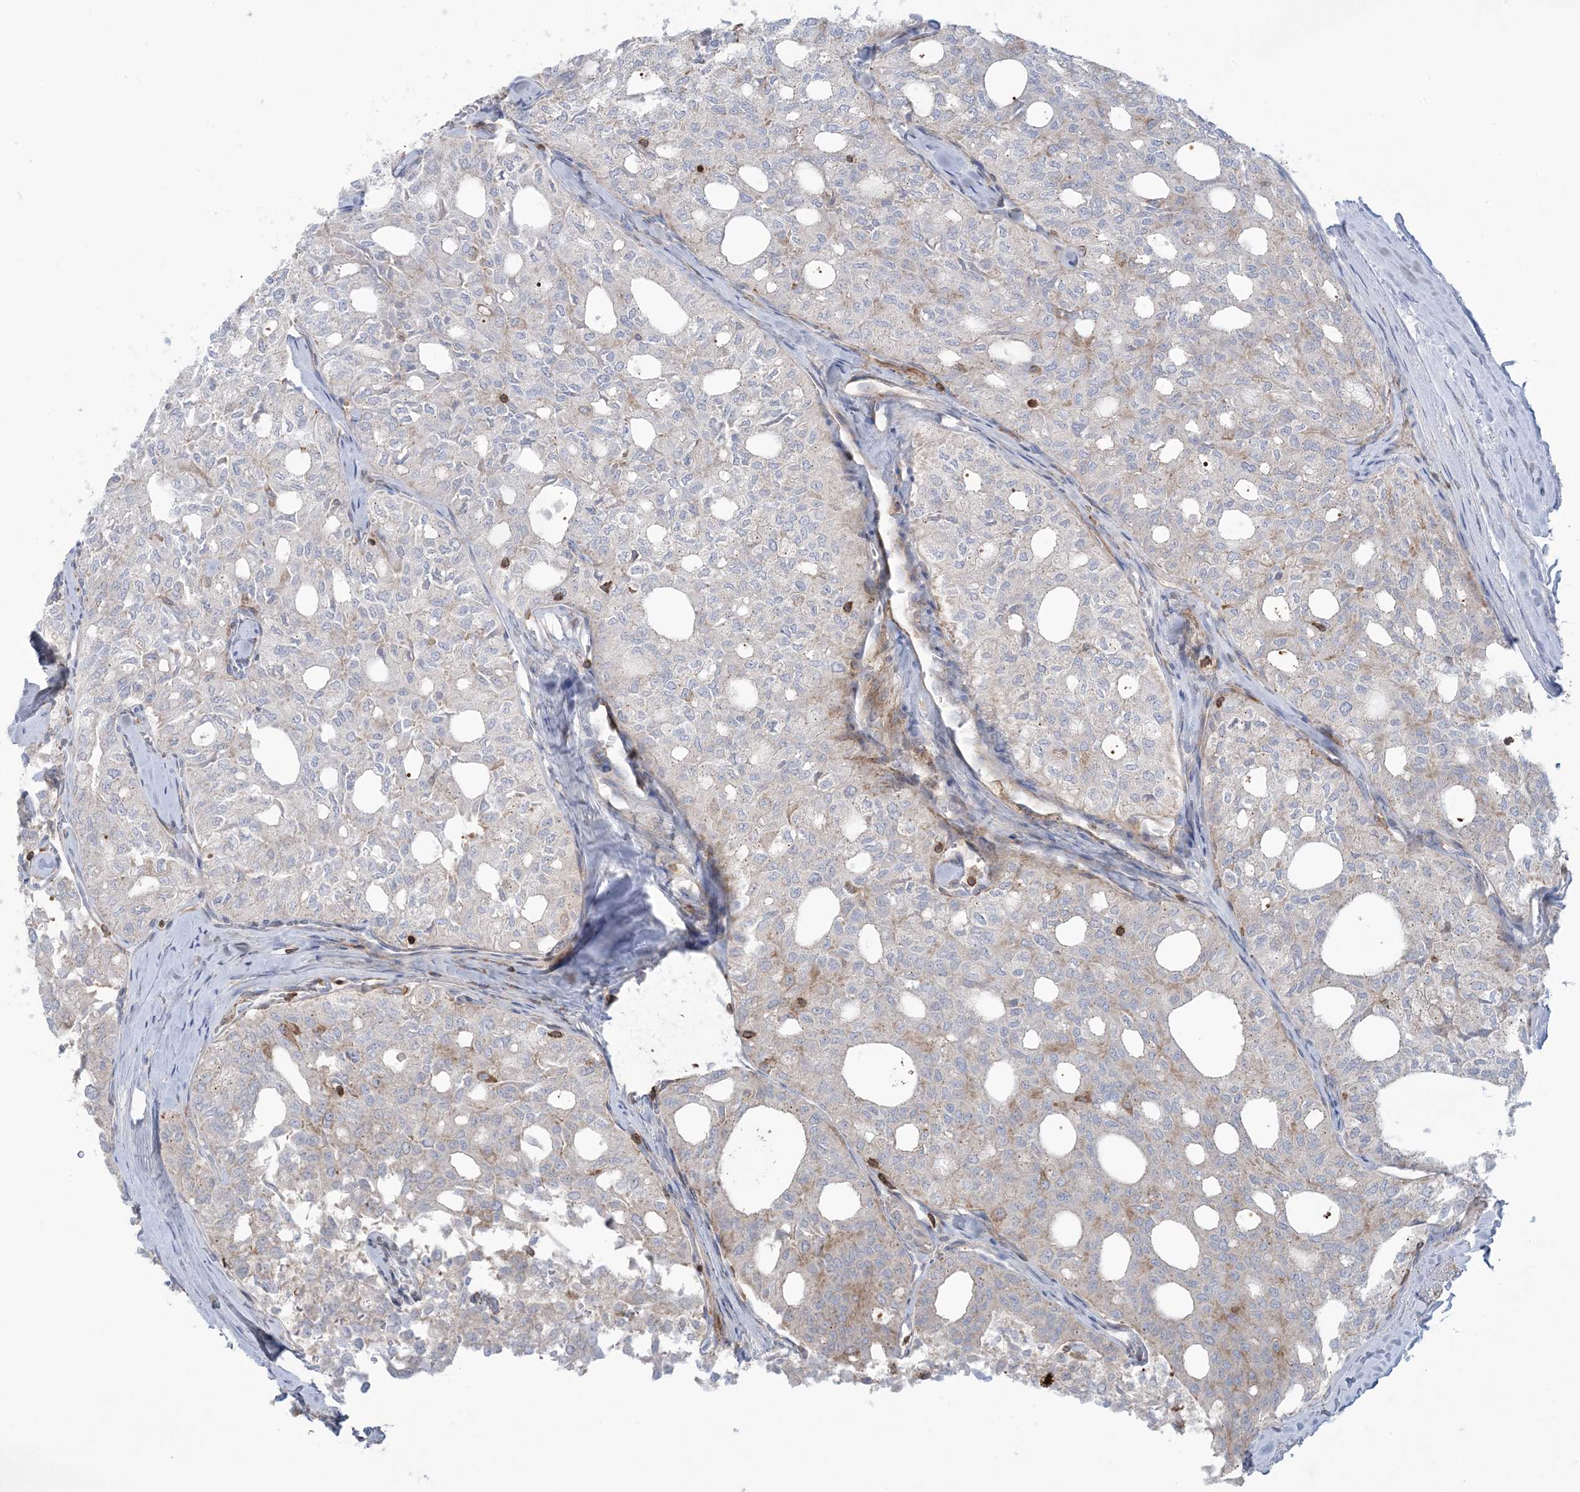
{"staining": {"intensity": "negative", "quantity": "none", "location": "none"}, "tissue": "thyroid cancer", "cell_type": "Tumor cells", "image_type": "cancer", "snomed": [{"axis": "morphology", "description": "Follicular adenoma carcinoma, NOS"}, {"axis": "topography", "description": "Thyroid gland"}], "caption": "Histopathology image shows no significant protein expression in tumor cells of thyroid follicular adenoma carcinoma. (Immunohistochemistry, brightfield microscopy, high magnification).", "gene": "ARHGAP30", "patient": {"sex": "male", "age": 75}}